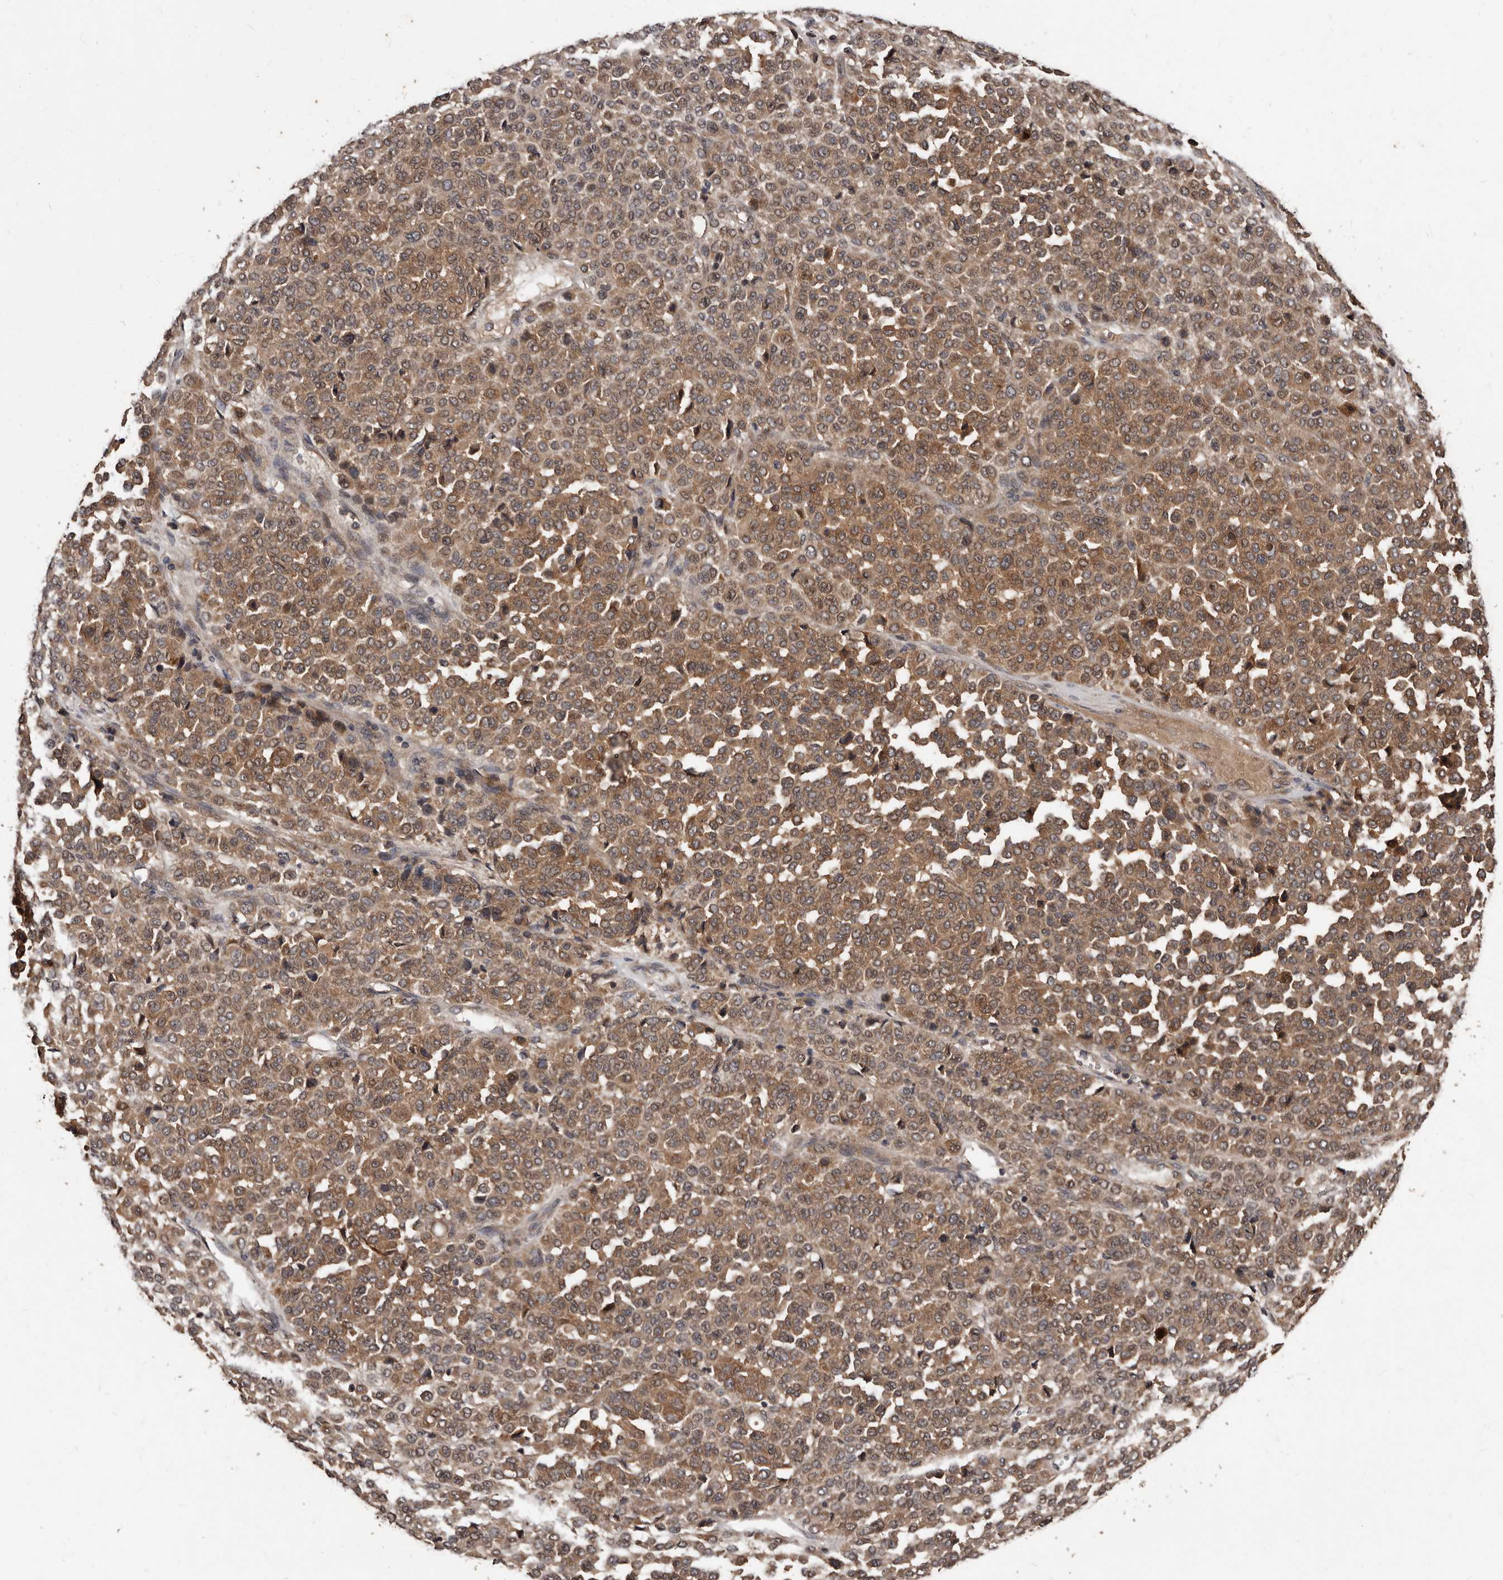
{"staining": {"intensity": "moderate", "quantity": ">75%", "location": "cytoplasmic/membranous"}, "tissue": "melanoma", "cell_type": "Tumor cells", "image_type": "cancer", "snomed": [{"axis": "morphology", "description": "Malignant melanoma, Metastatic site"}, {"axis": "topography", "description": "Pancreas"}], "caption": "High-magnification brightfield microscopy of malignant melanoma (metastatic site) stained with DAB (3,3'-diaminobenzidine) (brown) and counterstained with hematoxylin (blue). tumor cells exhibit moderate cytoplasmic/membranous staining is seen in about>75% of cells.", "gene": "PMVK", "patient": {"sex": "female", "age": 30}}